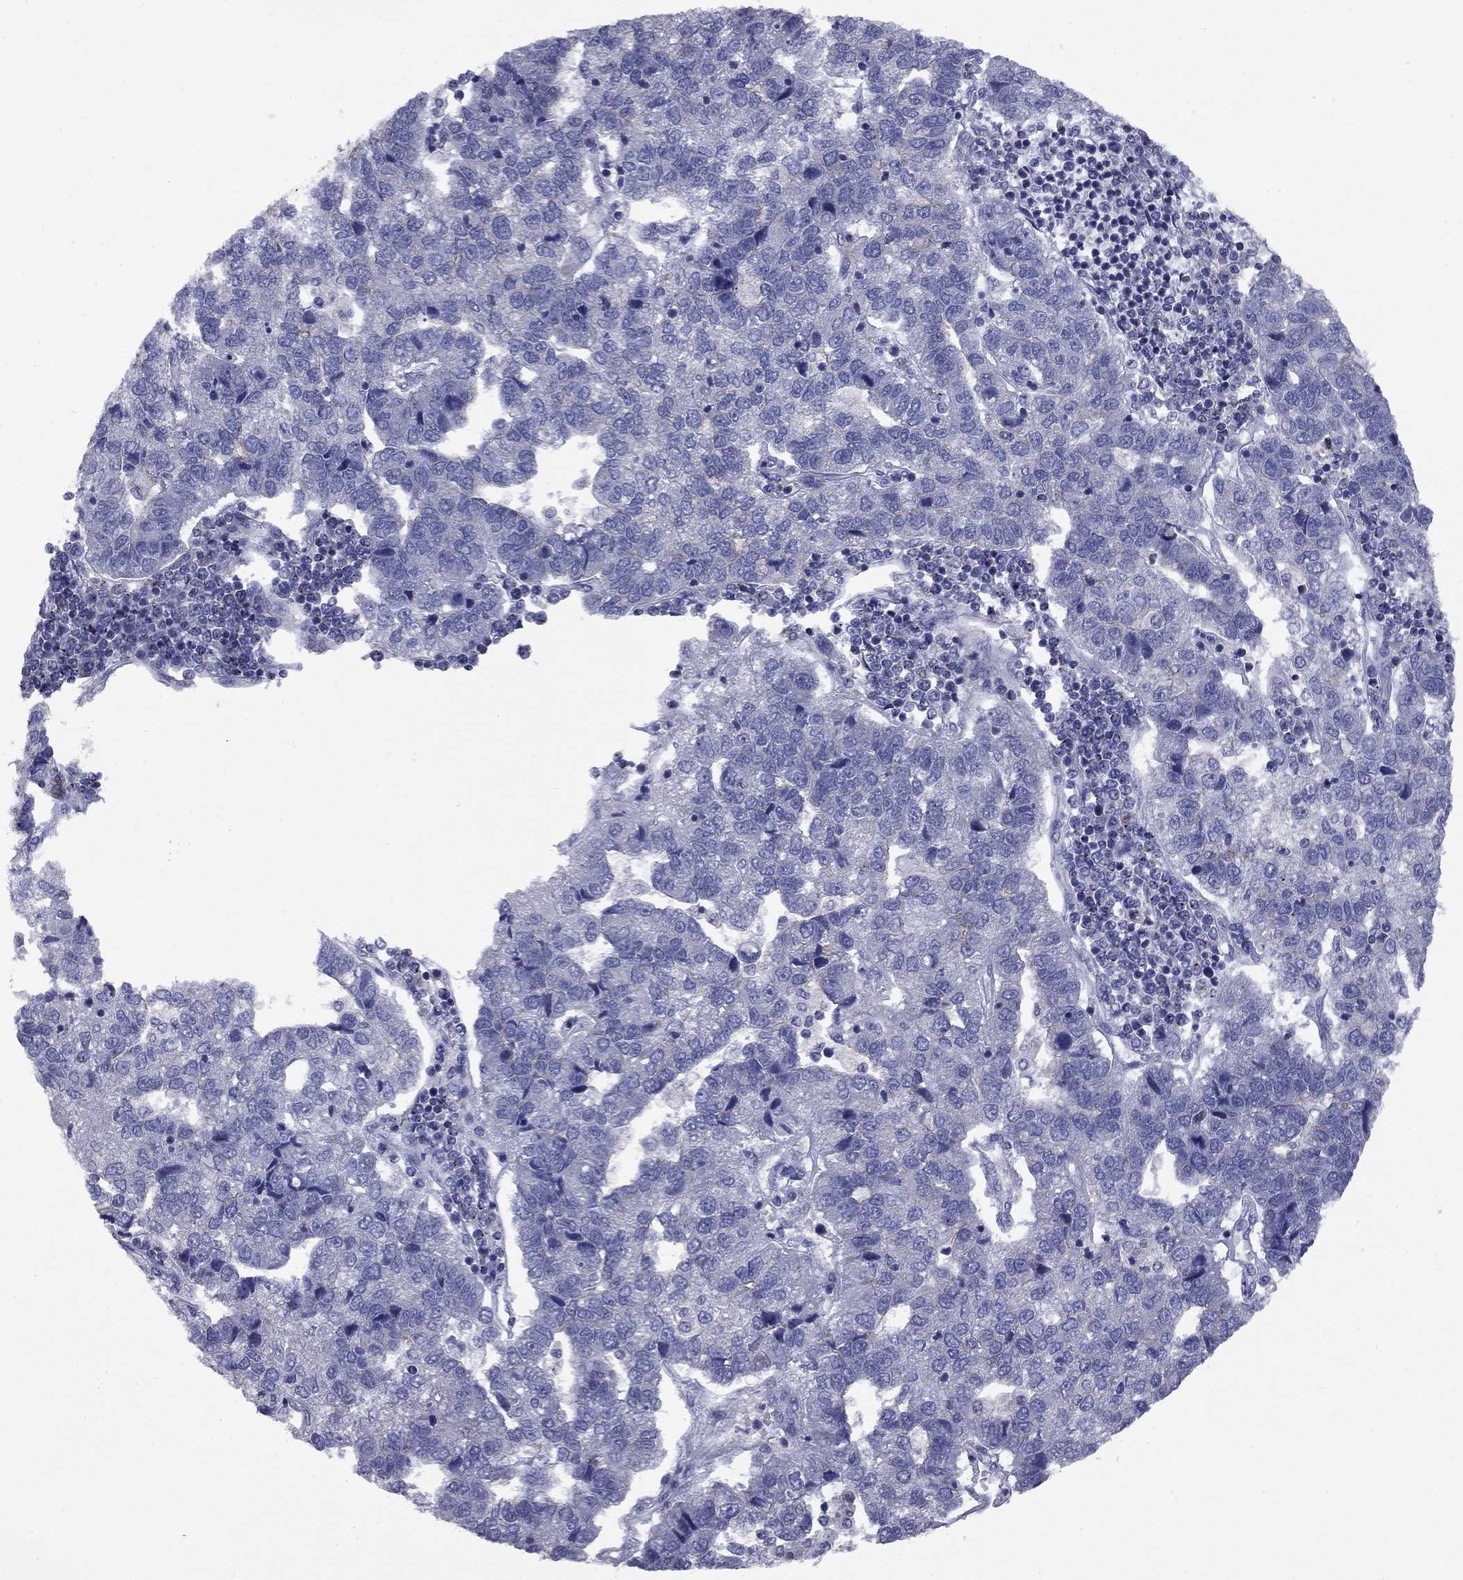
{"staining": {"intensity": "negative", "quantity": "none", "location": "none"}, "tissue": "pancreatic cancer", "cell_type": "Tumor cells", "image_type": "cancer", "snomed": [{"axis": "morphology", "description": "Adenocarcinoma, NOS"}, {"axis": "topography", "description": "Pancreas"}], "caption": "Image shows no significant protein staining in tumor cells of pancreatic cancer (adenocarcinoma).", "gene": "HTR4", "patient": {"sex": "female", "age": 61}}